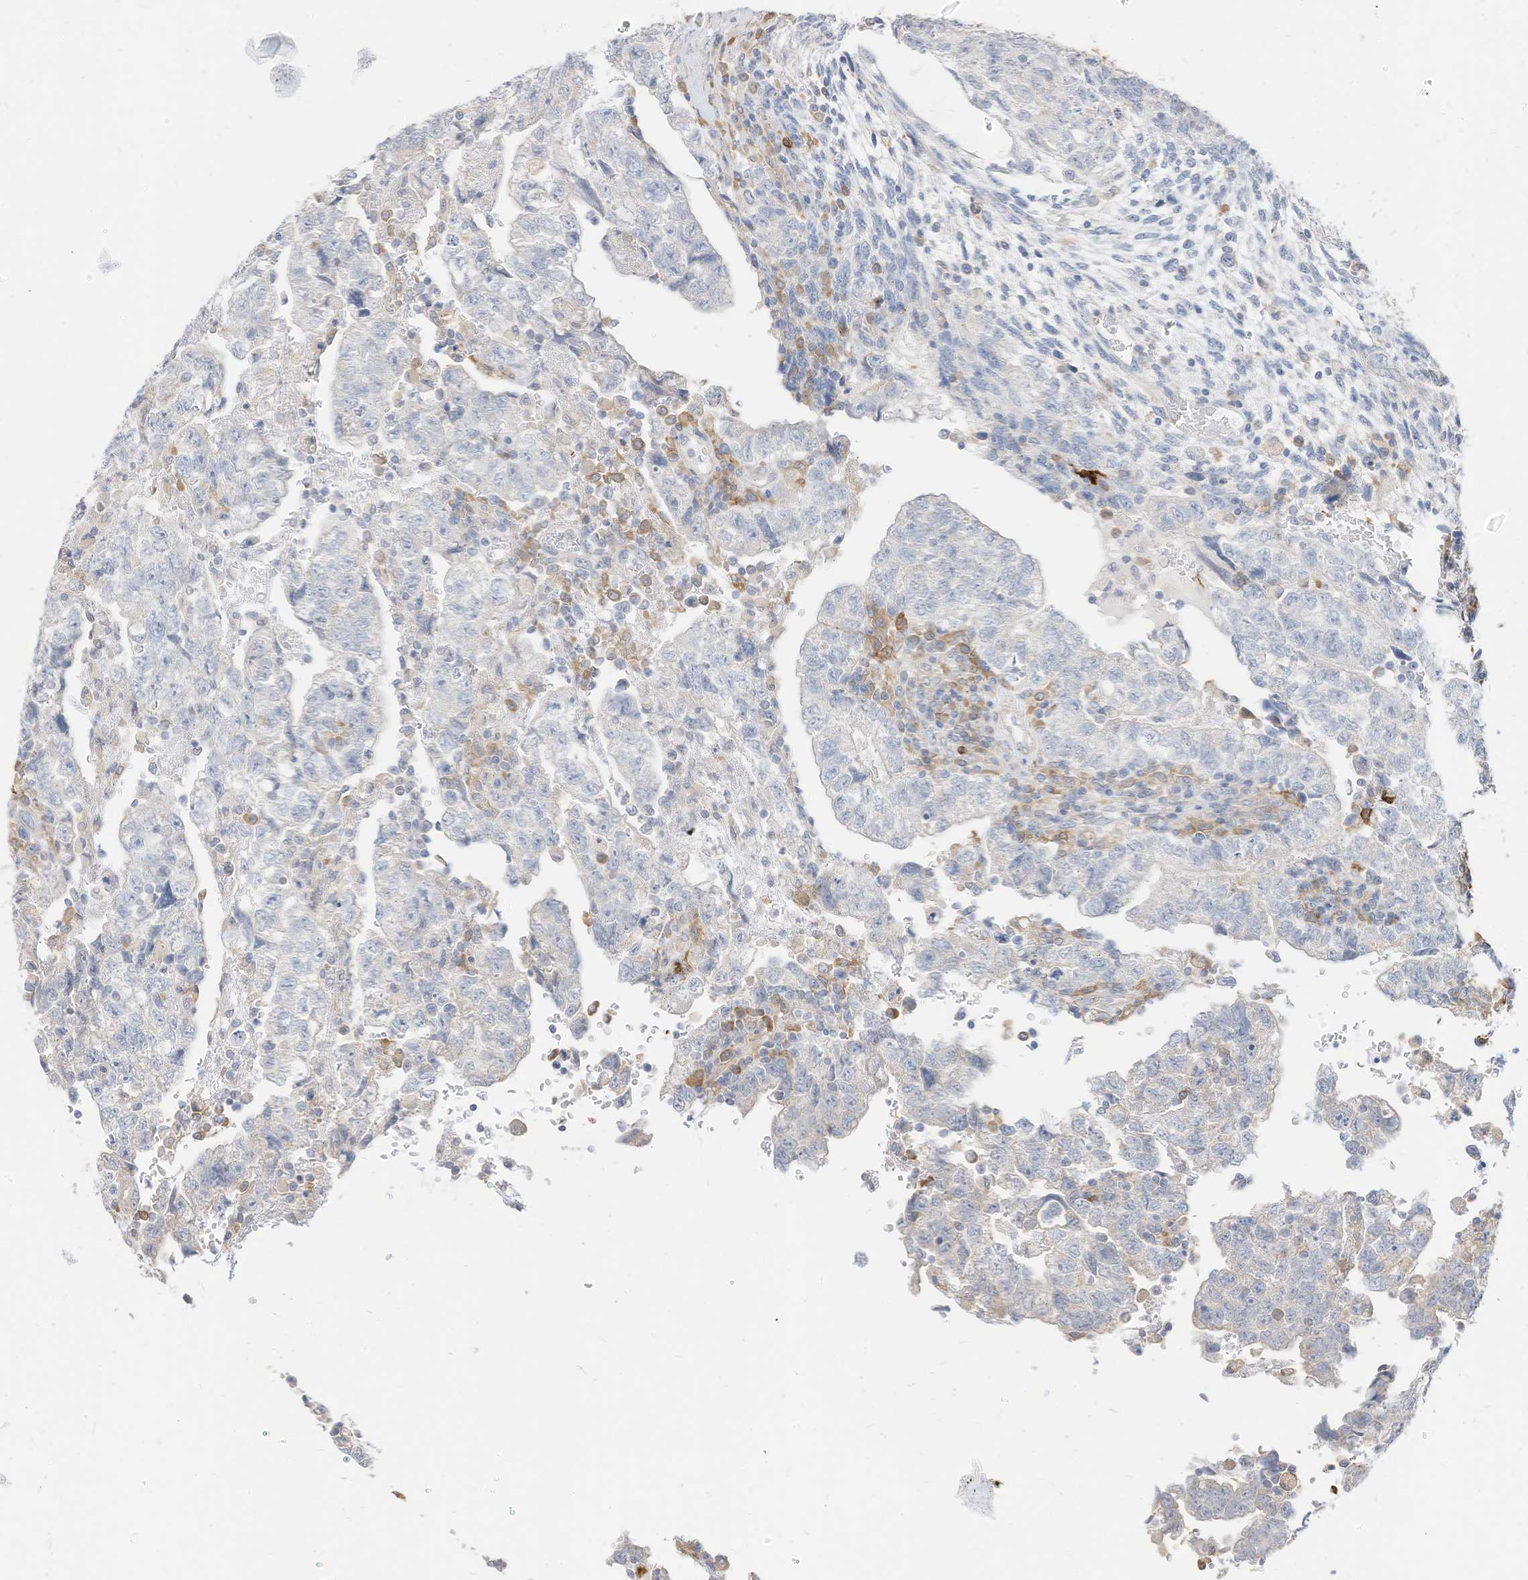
{"staining": {"intensity": "negative", "quantity": "none", "location": "none"}, "tissue": "testis cancer", "cell_type": "Tumor cells", "image_type": "cancer", "snomed": [{"axis": "morphology", "description": "Normal tissue, NOS"}, {"axis": "morphology", "description": "Carcinoma, Embryonal, NOS"}, {"axis": "topography", "description": "Testis"}], "caption": "Protein analysis of testis embryonal carcinoma exhibits no significant positivity in tumor cells.", "gene": "ATP13A1", "patient": {"sex": "male", "age": 36}}